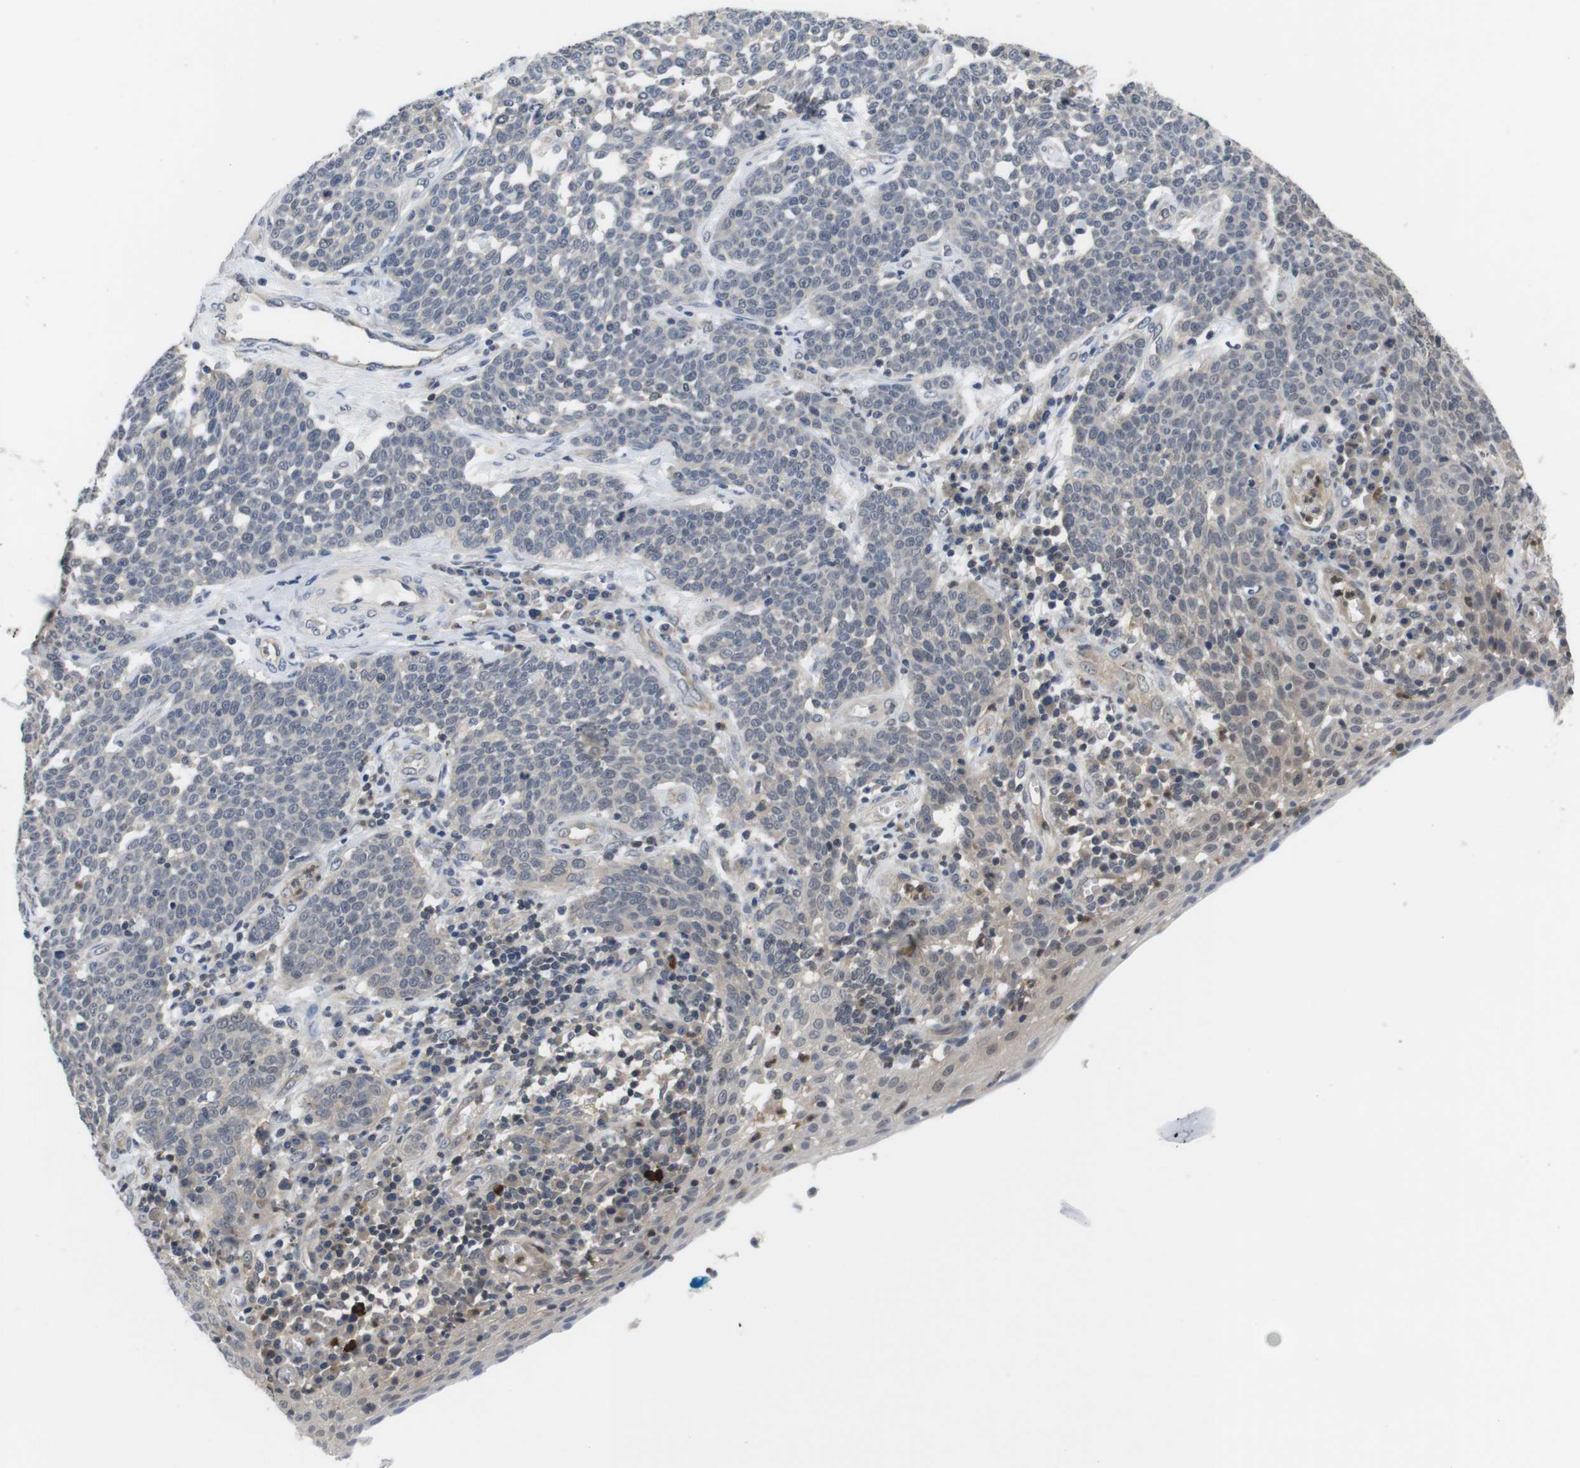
{"staining": {"intensity": "negative", "quantity": "none", "location": "none"}, "tissue": "cervical cancer", "cell_type": "Tumor cells", "image_type": "cancer", "snomed": [{"axis": "morphology", "description": "Squamous cell carcinoma, NOS"}, {"axis": "topography", "description": "Cervix"}], "caption": "Tumor cells show no significant expression in squamous cell carcinoma (cervical).", "gene": "FADD", "patient": {"sex": "female", "age": 34}}